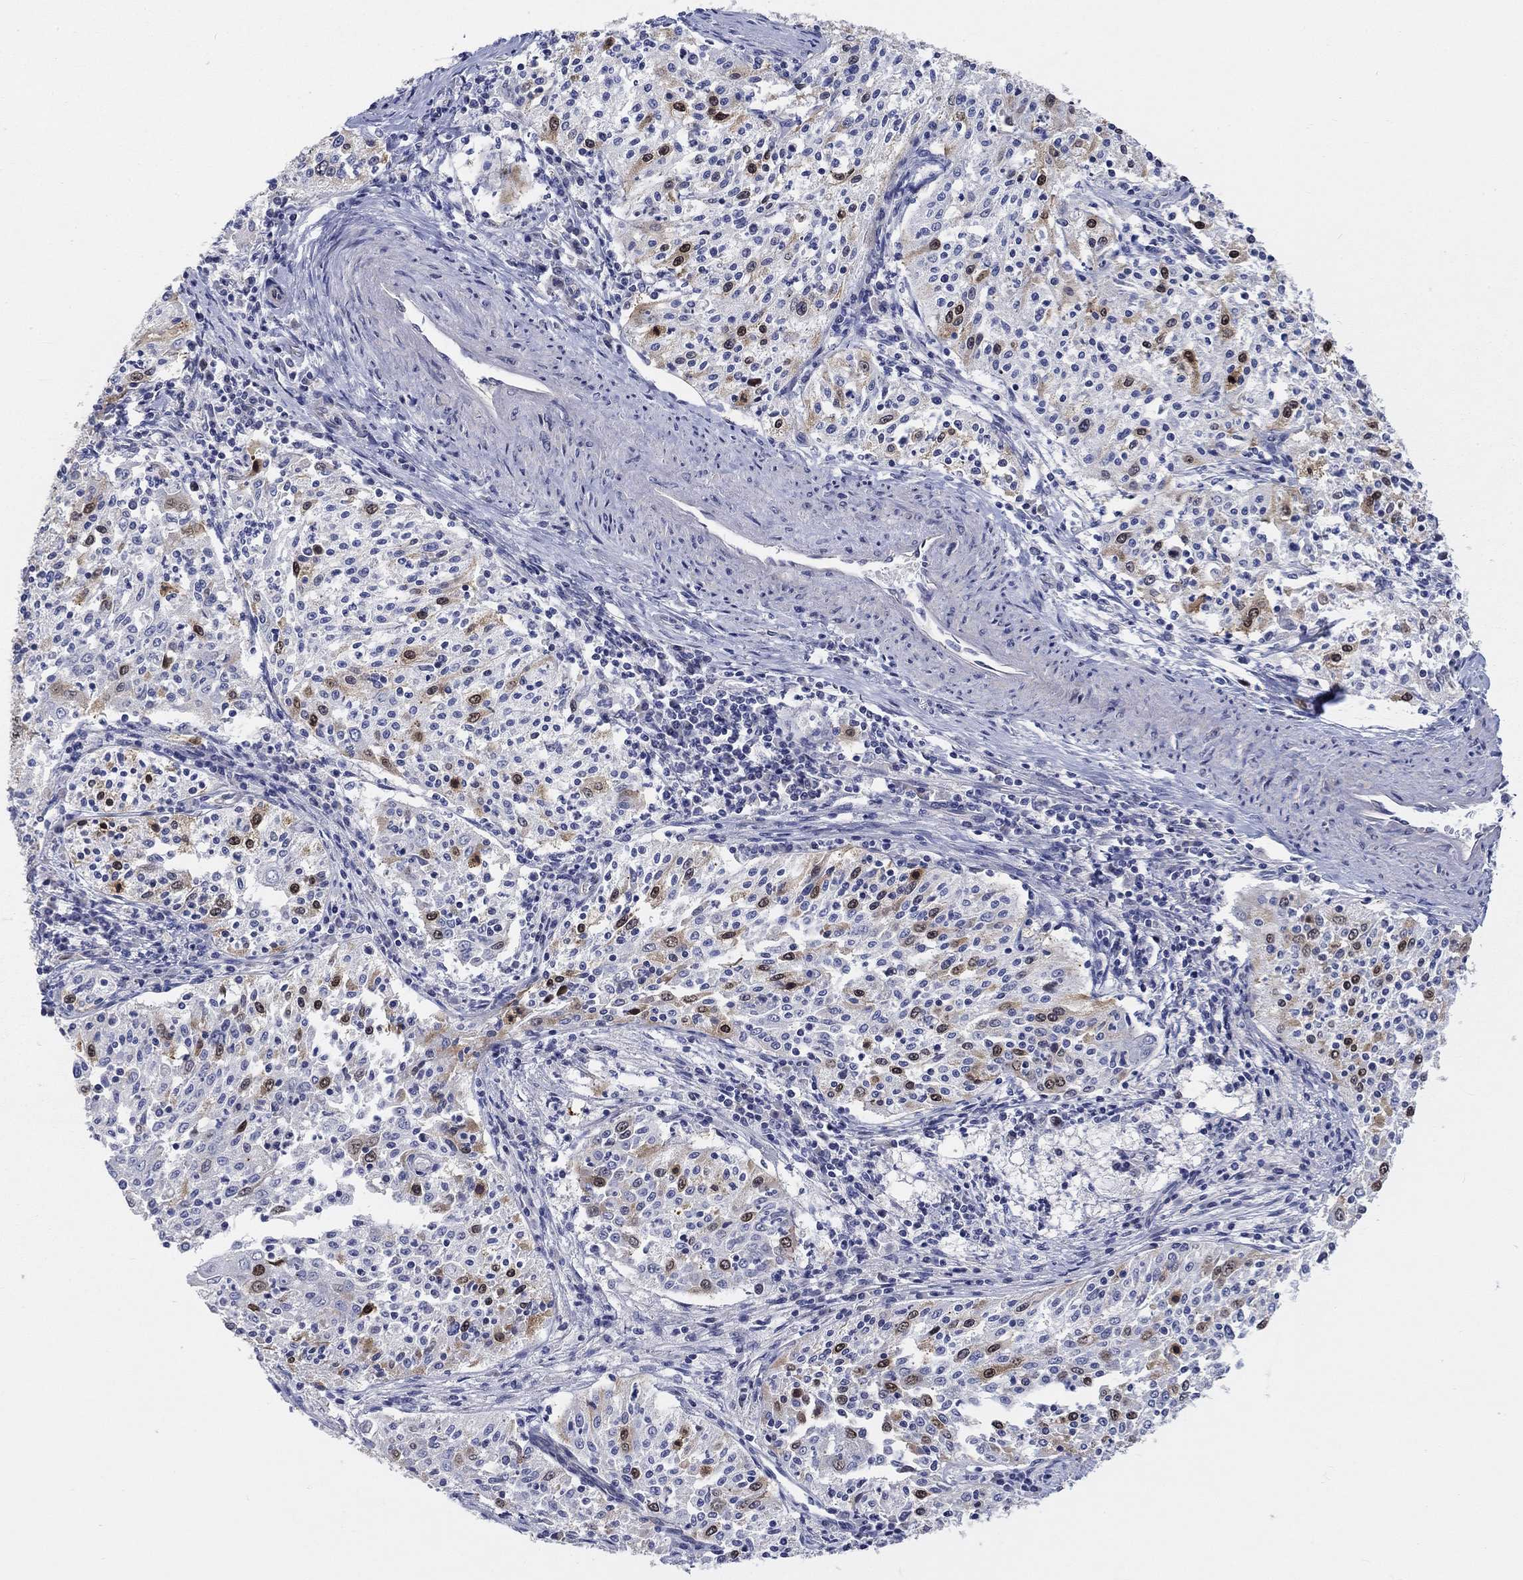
{"staining": {"intensity": "moderate", "quantity": "<25%", "location": "nuclear"}, "tissue": "cervical cancer", "cell_type": "Tumor cells", "image_type": "cancer", "snomed": [{"axis": "morphology", "description": "Squamous cell carcinoma, NOS"}, {"axis": "topography", "description": "Cervix"}], "caption": "Moderate nuclear expression is identified in about <25% of tumor cells in cervical squamous cell carcinoma. (Brightfield microscopy of DAB IHC at high magnification).", "gene": "PRC1", "patient": {"sex": "female", "age": 41}}